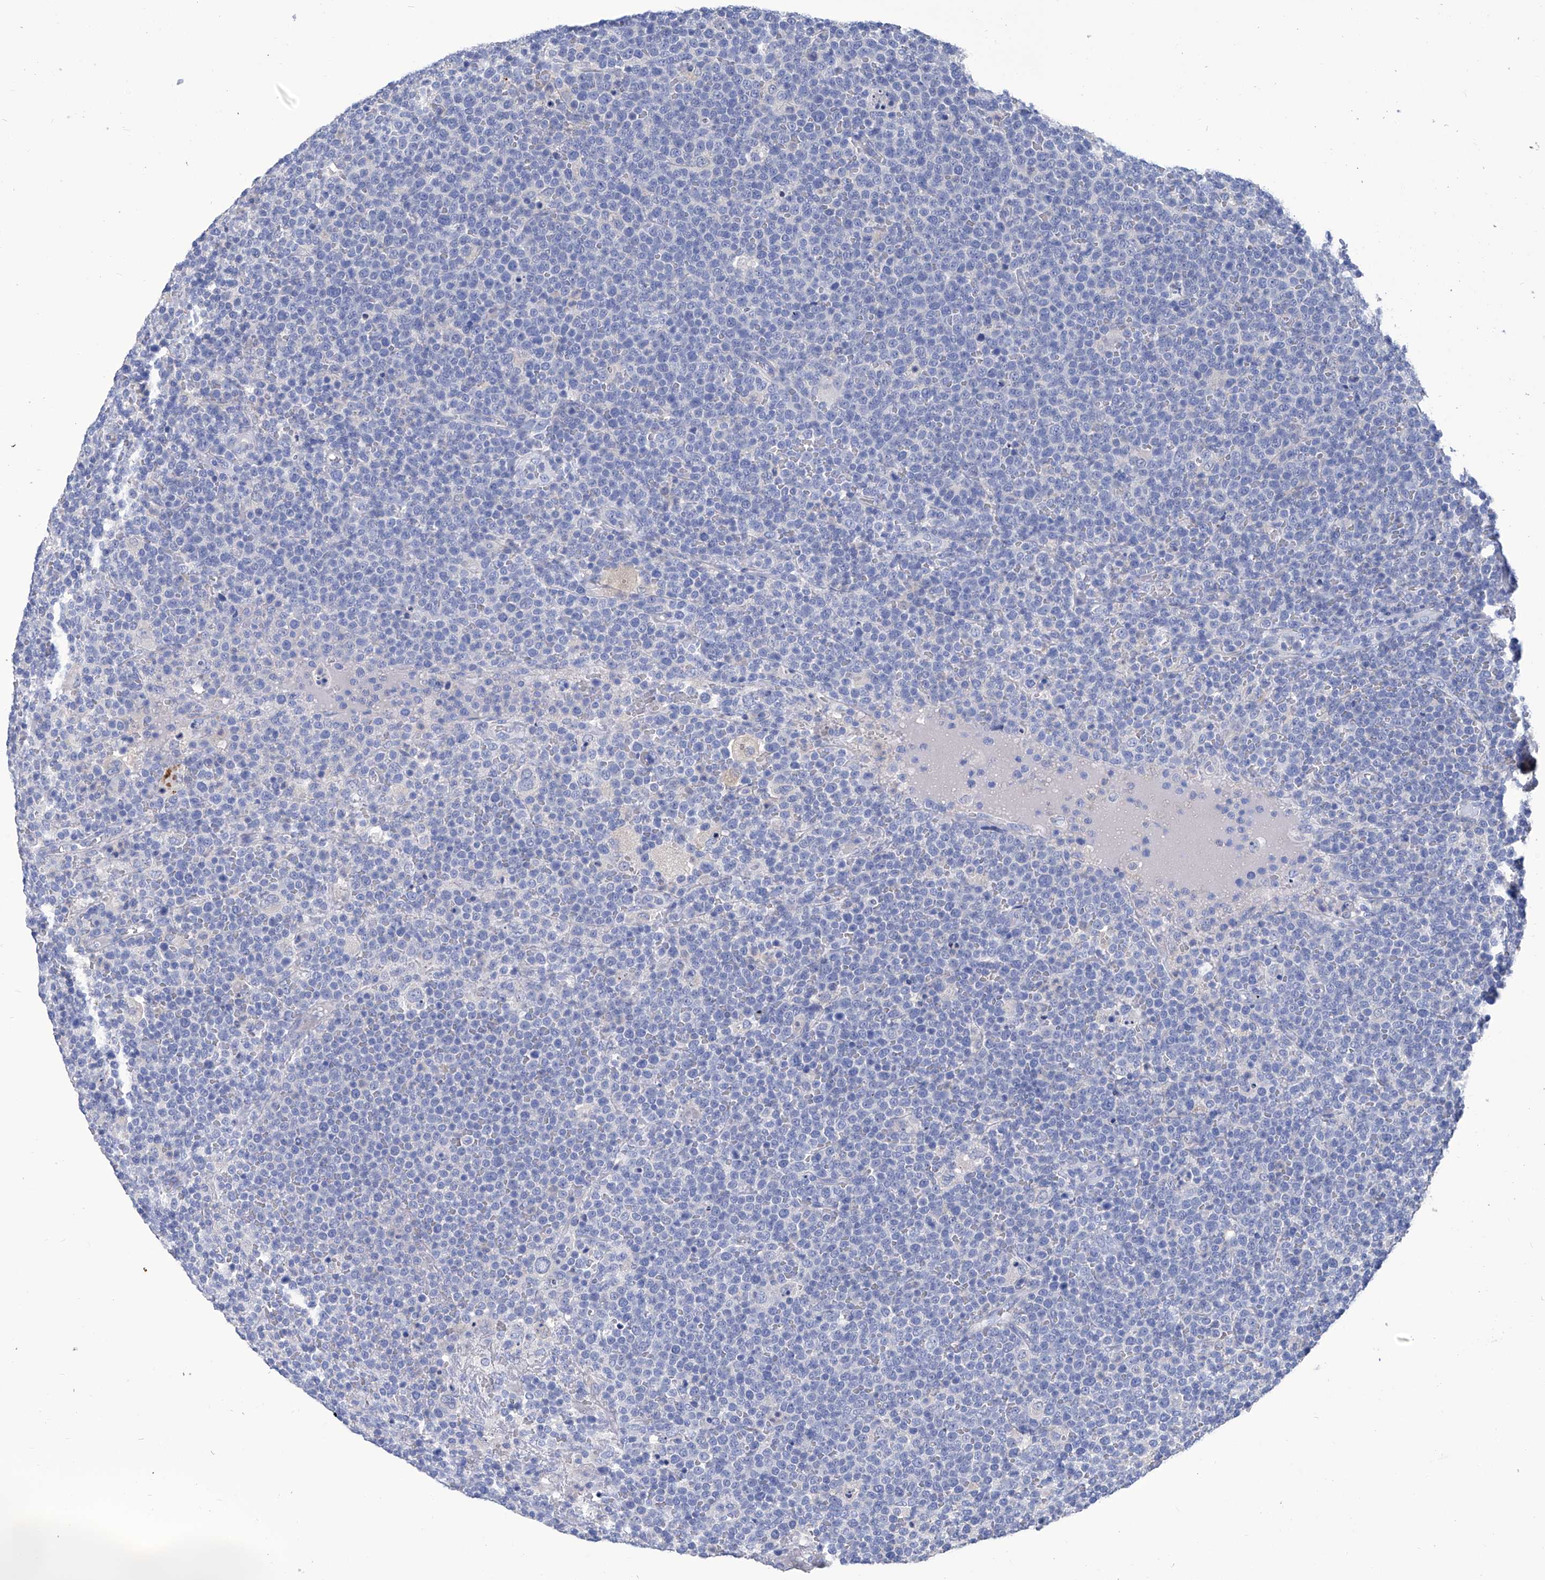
{"staining": {"intensity": "negative", "quantity": "none", "location": "none"}, "tissue": "lymphoma", "cell_type": "Tumor cells", "image_type": "cancer", "snomed": [{"axis": "morphology", "description": "Malignant lymphoma, non-Hodgkin's type, High grade"}, {"axis": "topography", "description": "Lymph node"}], "caption": "High magnification brightfield microscopy of lymphoma stained with DAB (3,3'-diaminobenzidine) (brown) and counterstained with hematoxylin (blue): tumor cells show no significant expression.", "gene": "SMS", "patient": {"sex": "male", "age": 61}}